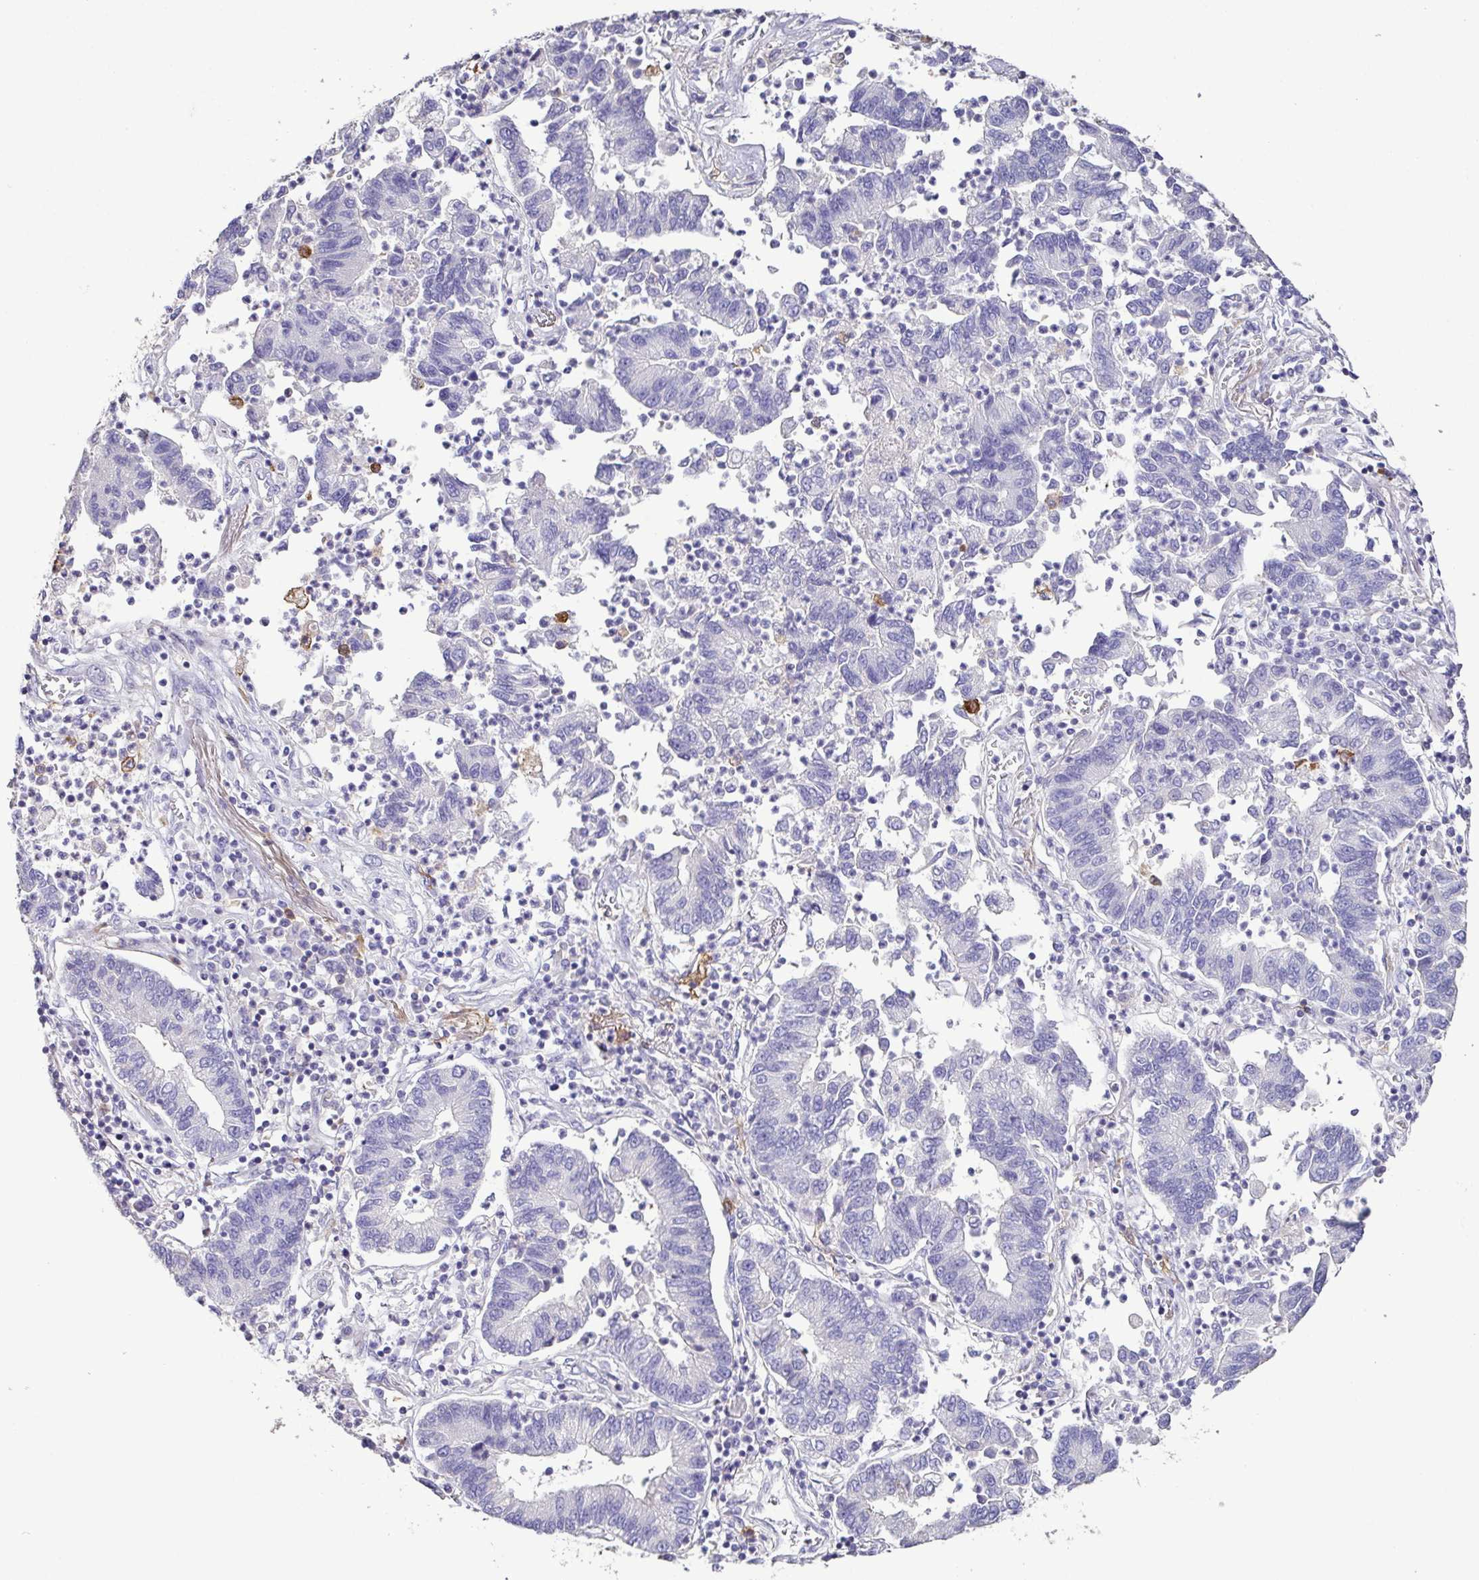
{"staining": {"intensity": "negative", "quantity": "none", "location": "none"}, "tissue": "lung cancer", "cell_type": "Tumor cells", "image_type": "cancer", "snomed": [{"axis": "morphology", "description": "Adenocarcinoma, NOS"}, {"axis": "topography", "description": "Lung"}], "caption": "Tumor cells are negative for protein expression in human lung cancer (adenocarcinoma).", "gene": "MARCO", "patient": {"sex": "female", "age": 57}}